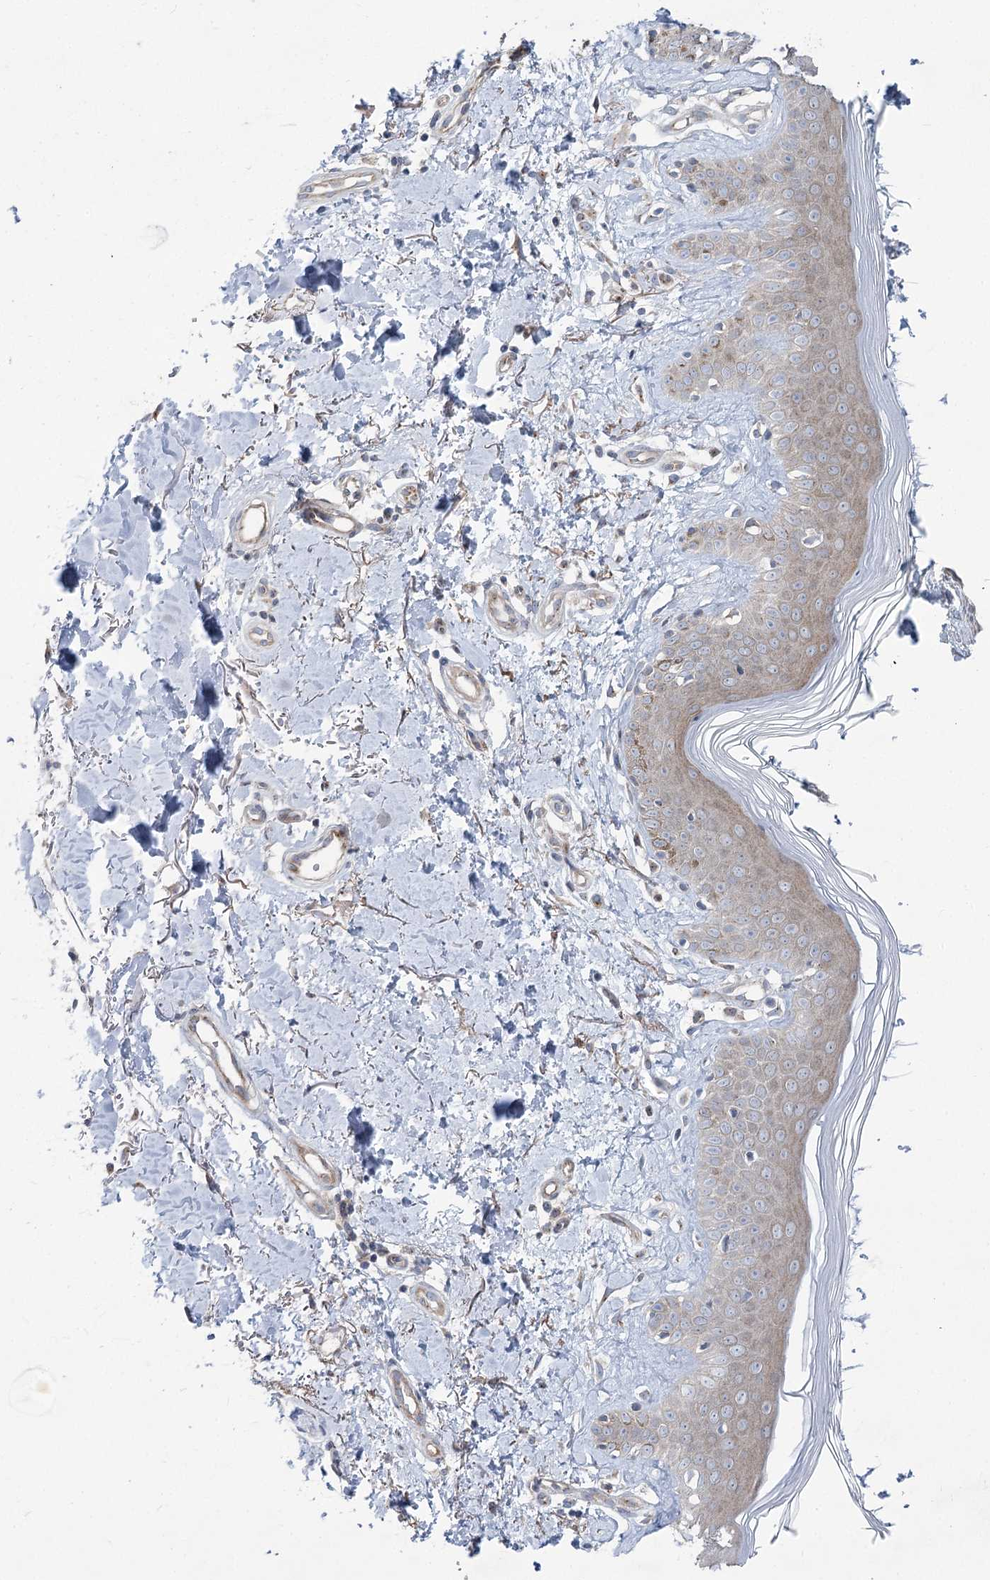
{"staining": {"intensity": "weak", "quantity": "25%-75%", "location": "cytoplasmic/membranous"}, "tissue": "skin", "cell_type": "Fibroblasts", "image_type": "normal", "snomed": [{"axis": "morphology", "description": "Normal tissue, NOS"}, {"axis": "topography", "description": "Skin"}], "caption": "High-power microscopy captured an IHC histopathology image of normal skin, revealing weak cytoplasmic/membranous expression in approximately 25%-75% of fibroblasts.", "gene": "SCN11A", "patient": {"sex": "female", "age": 64}}